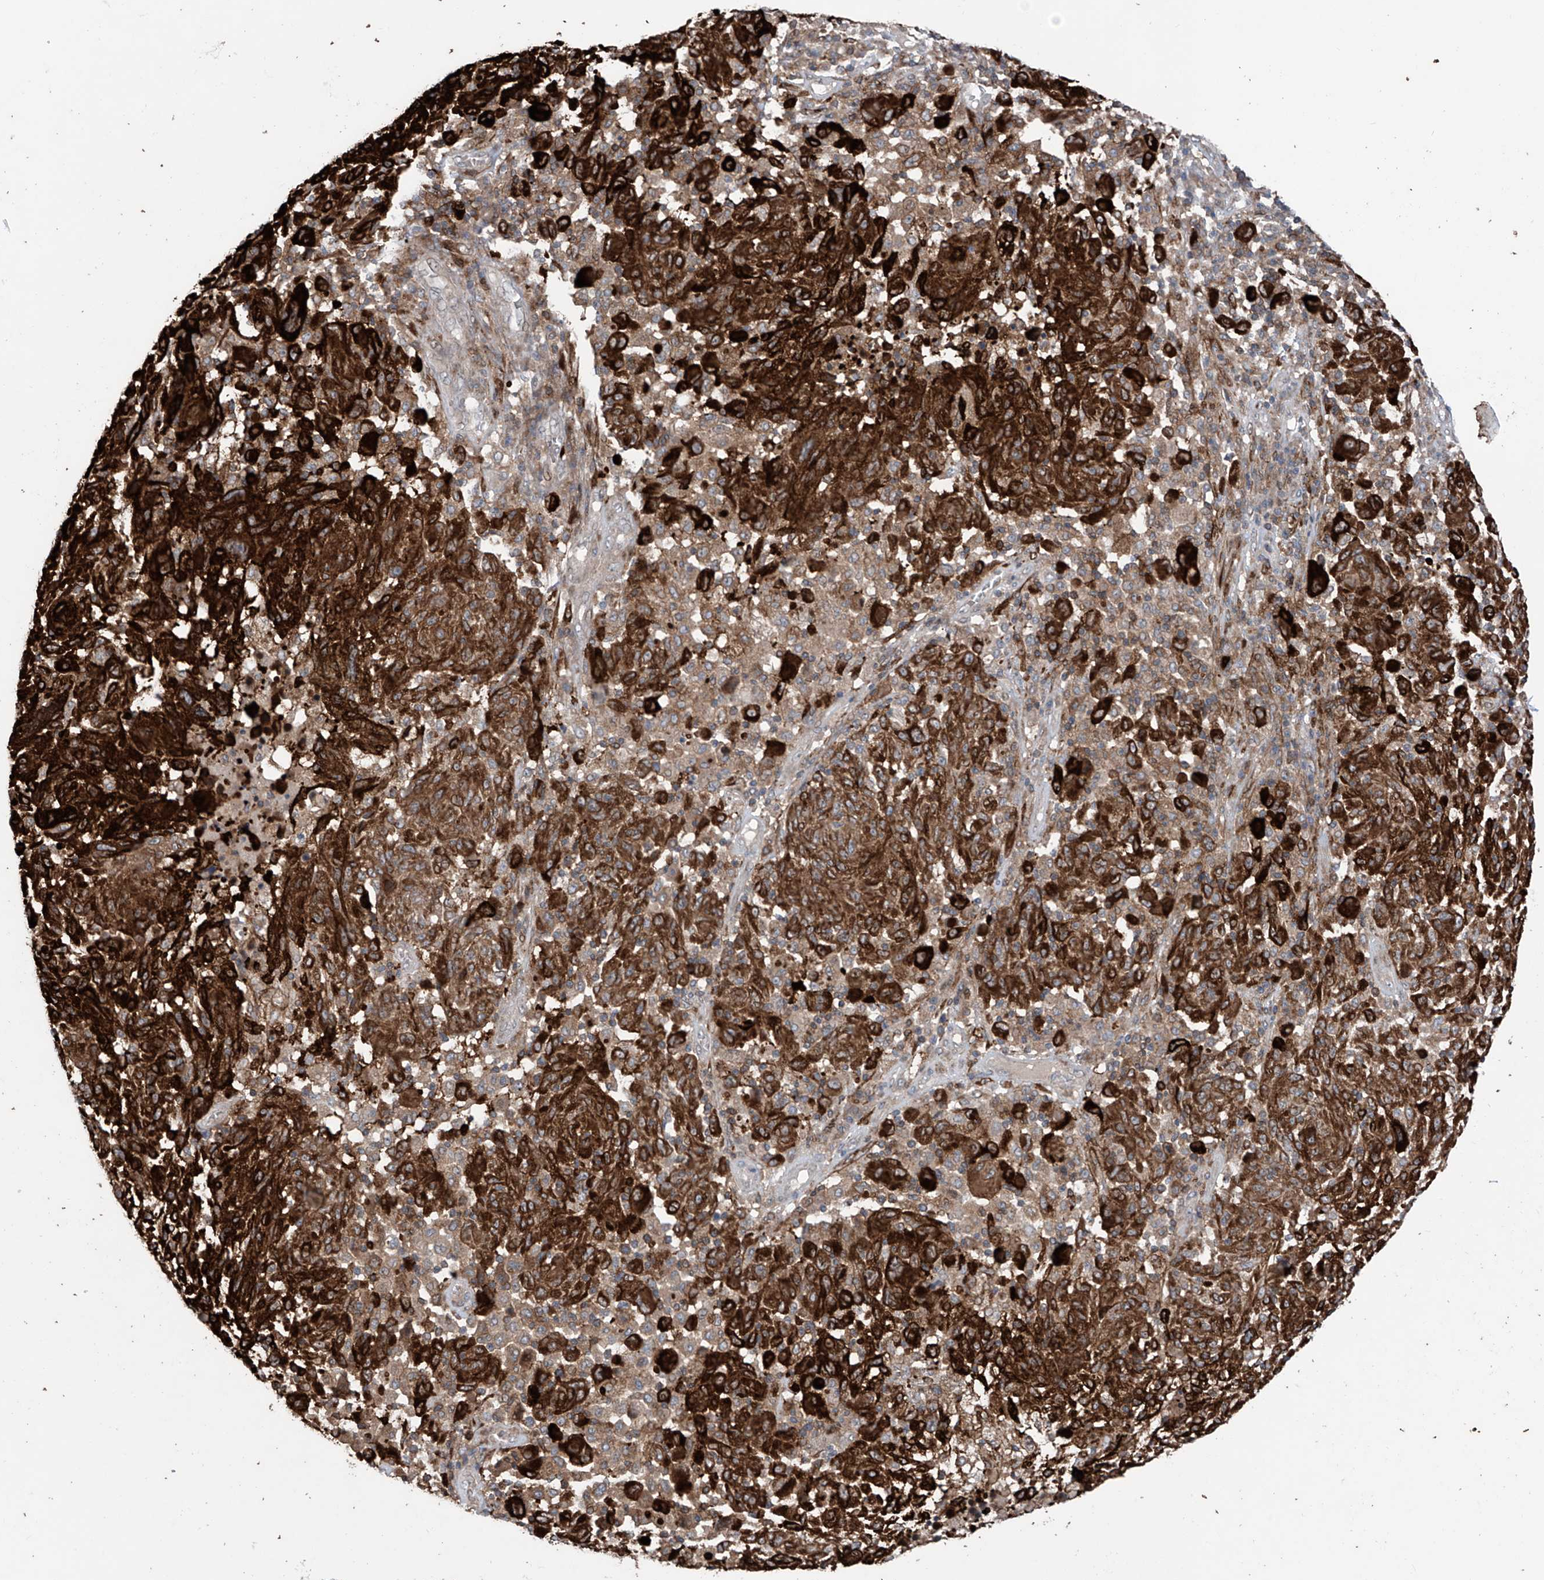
{"staining": {"intensity": "strong", "quantity": ">75%", "location": "cytoplasmic/membranous"}, "tissue": "melanoma", "cell_type": "Tumor cells", "image_type": "cancer", "snomed": [{"axis": "morphology", "description": "Malignant melanoma, NOS"}, {"axis": "topography", "description": "Skin"}], "caption": "A photomicrograph of malignant melanoma stained for a protein demonstrates strong cytoplasmic/membranous brown staining in tumor cells.", "gene": "SAMD3", "patient": {"sex": "male", "age": 53}}